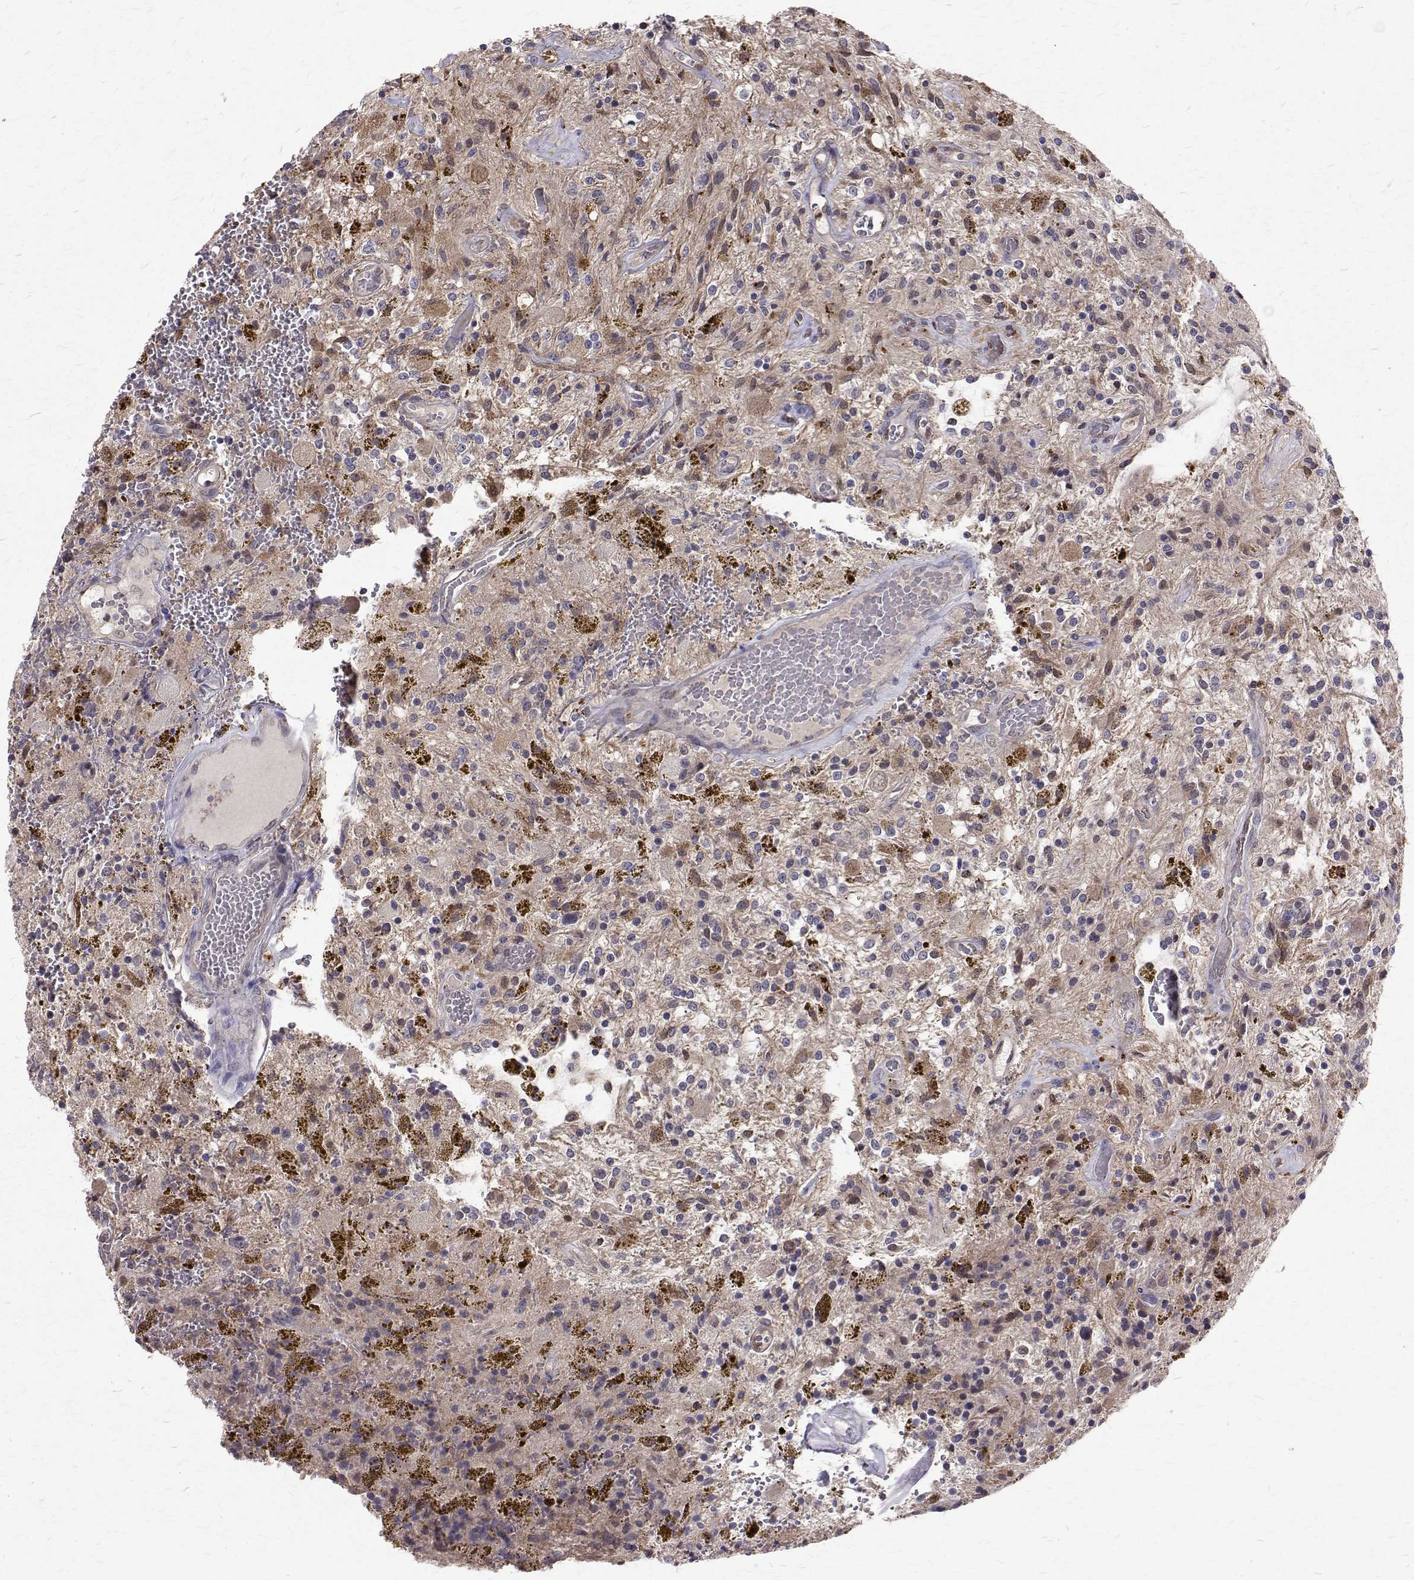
{"staining": {"intensity": "moderate", "quantity": "<25%", "location": "nuclear"}, "tissue": "glioma", "cell_type": "Tumor cells", "image_type": "cancer", "snomed": [{"axis": "morphology", "description": "Glioma, malignant, Low grade"}, {"axis": "topography", "description": "Cerebellum"}], "caption": "Immunohistochemical staining of human glioma exhibits moderate nuclear protein expression in approximately <25% of tumor cells.", "gene": "CCDC89", "patient": {"sex": "female", "age": 14}}